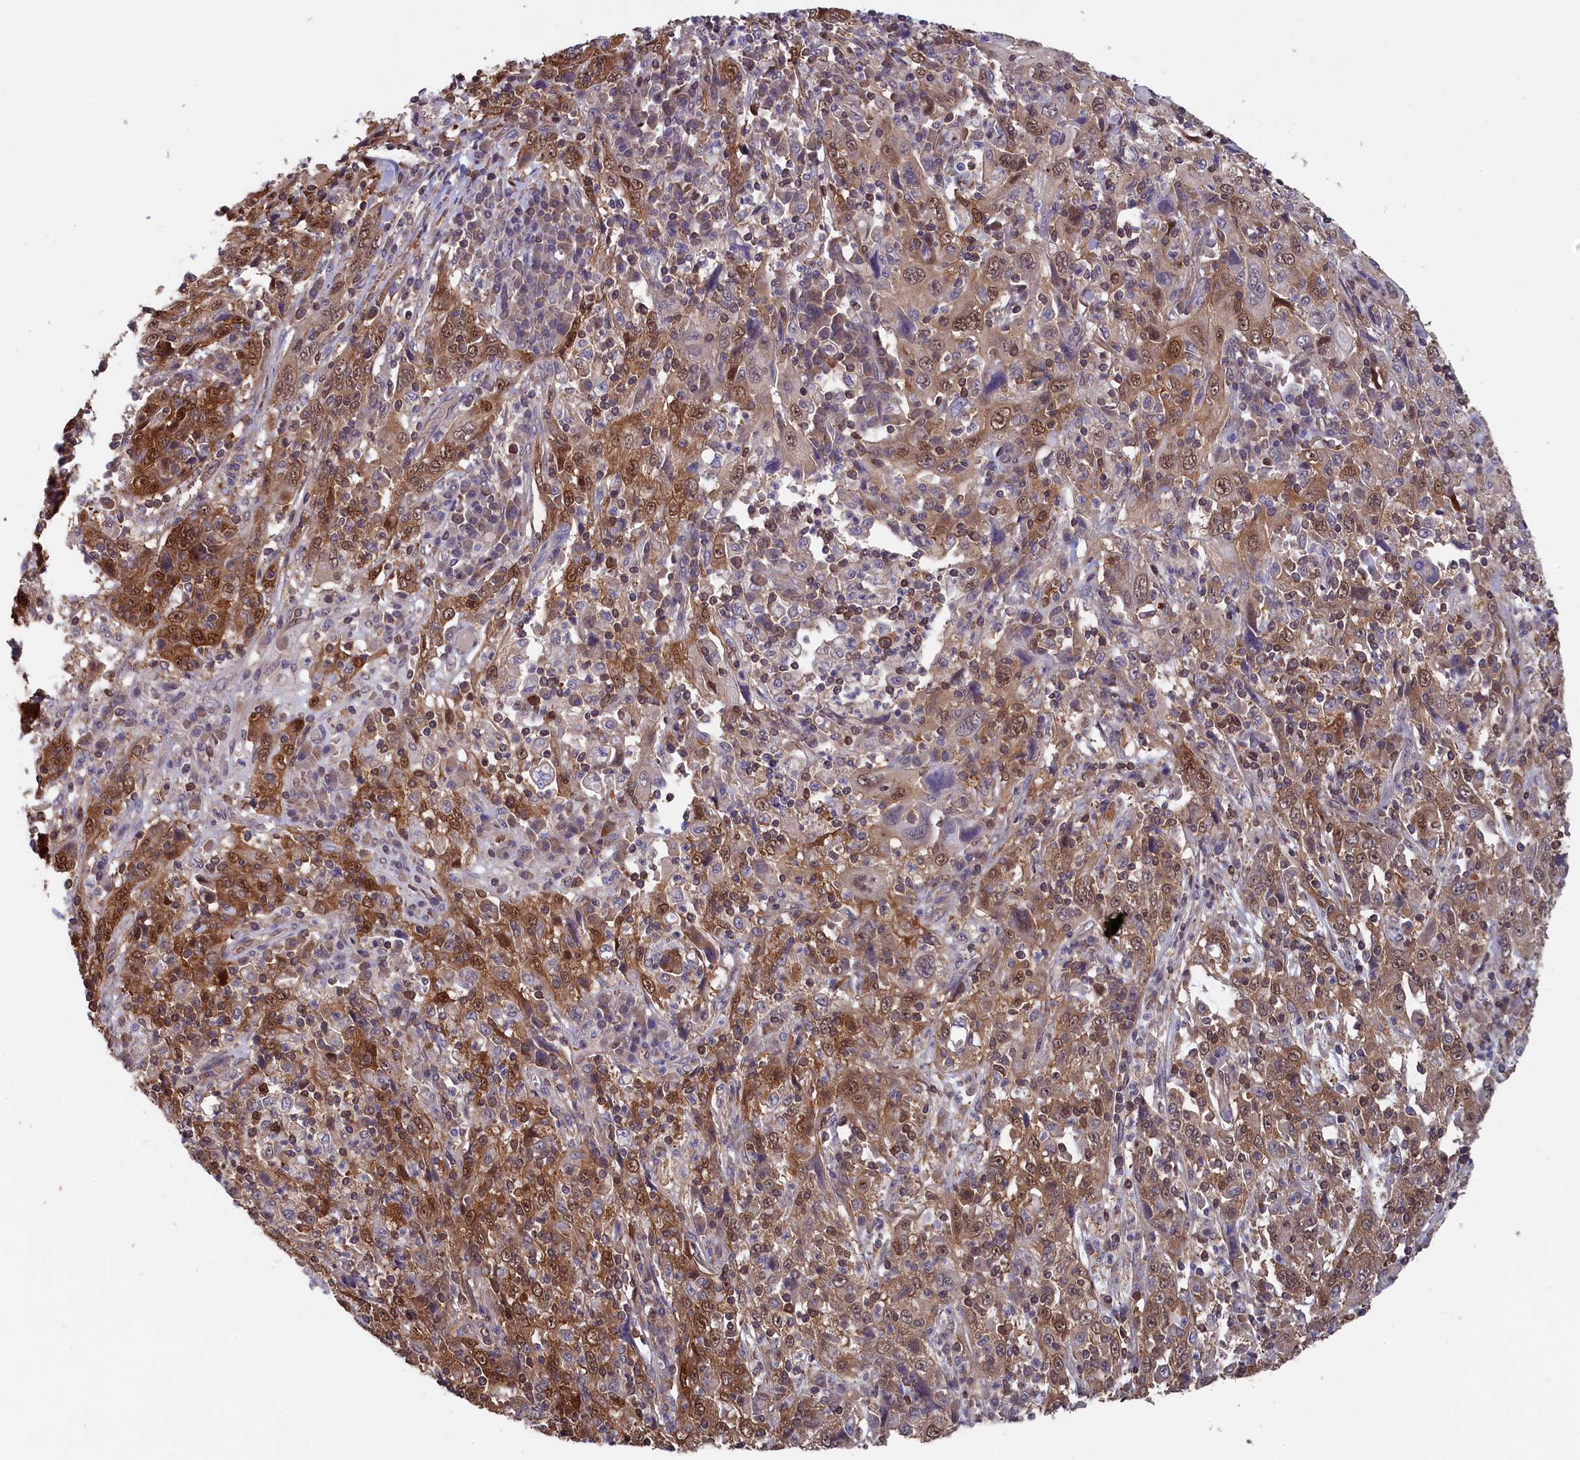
{"staining": {"intensity": "moderate", "quantity": ">75%", "location": "cytoplasmic/membranous,nuclear"}, "tissue": "cervical cancer", "cell_type": "Tumor cells", "image_type": "cancer", "snomed": [{"axis": "morphology", "description": "Squamous cell carcinoma, NOS"}, {"axis": "topography", "description": "Cervix"}], "caption": "The immunohistochemical stain shows moderate cytoplasmic/membranous and nuclear expression in tumor cells of squamous cell carcinoma (cervical) tissue.", "gene": "JPT2", "patient": {"sex": "female", "age": 46}}